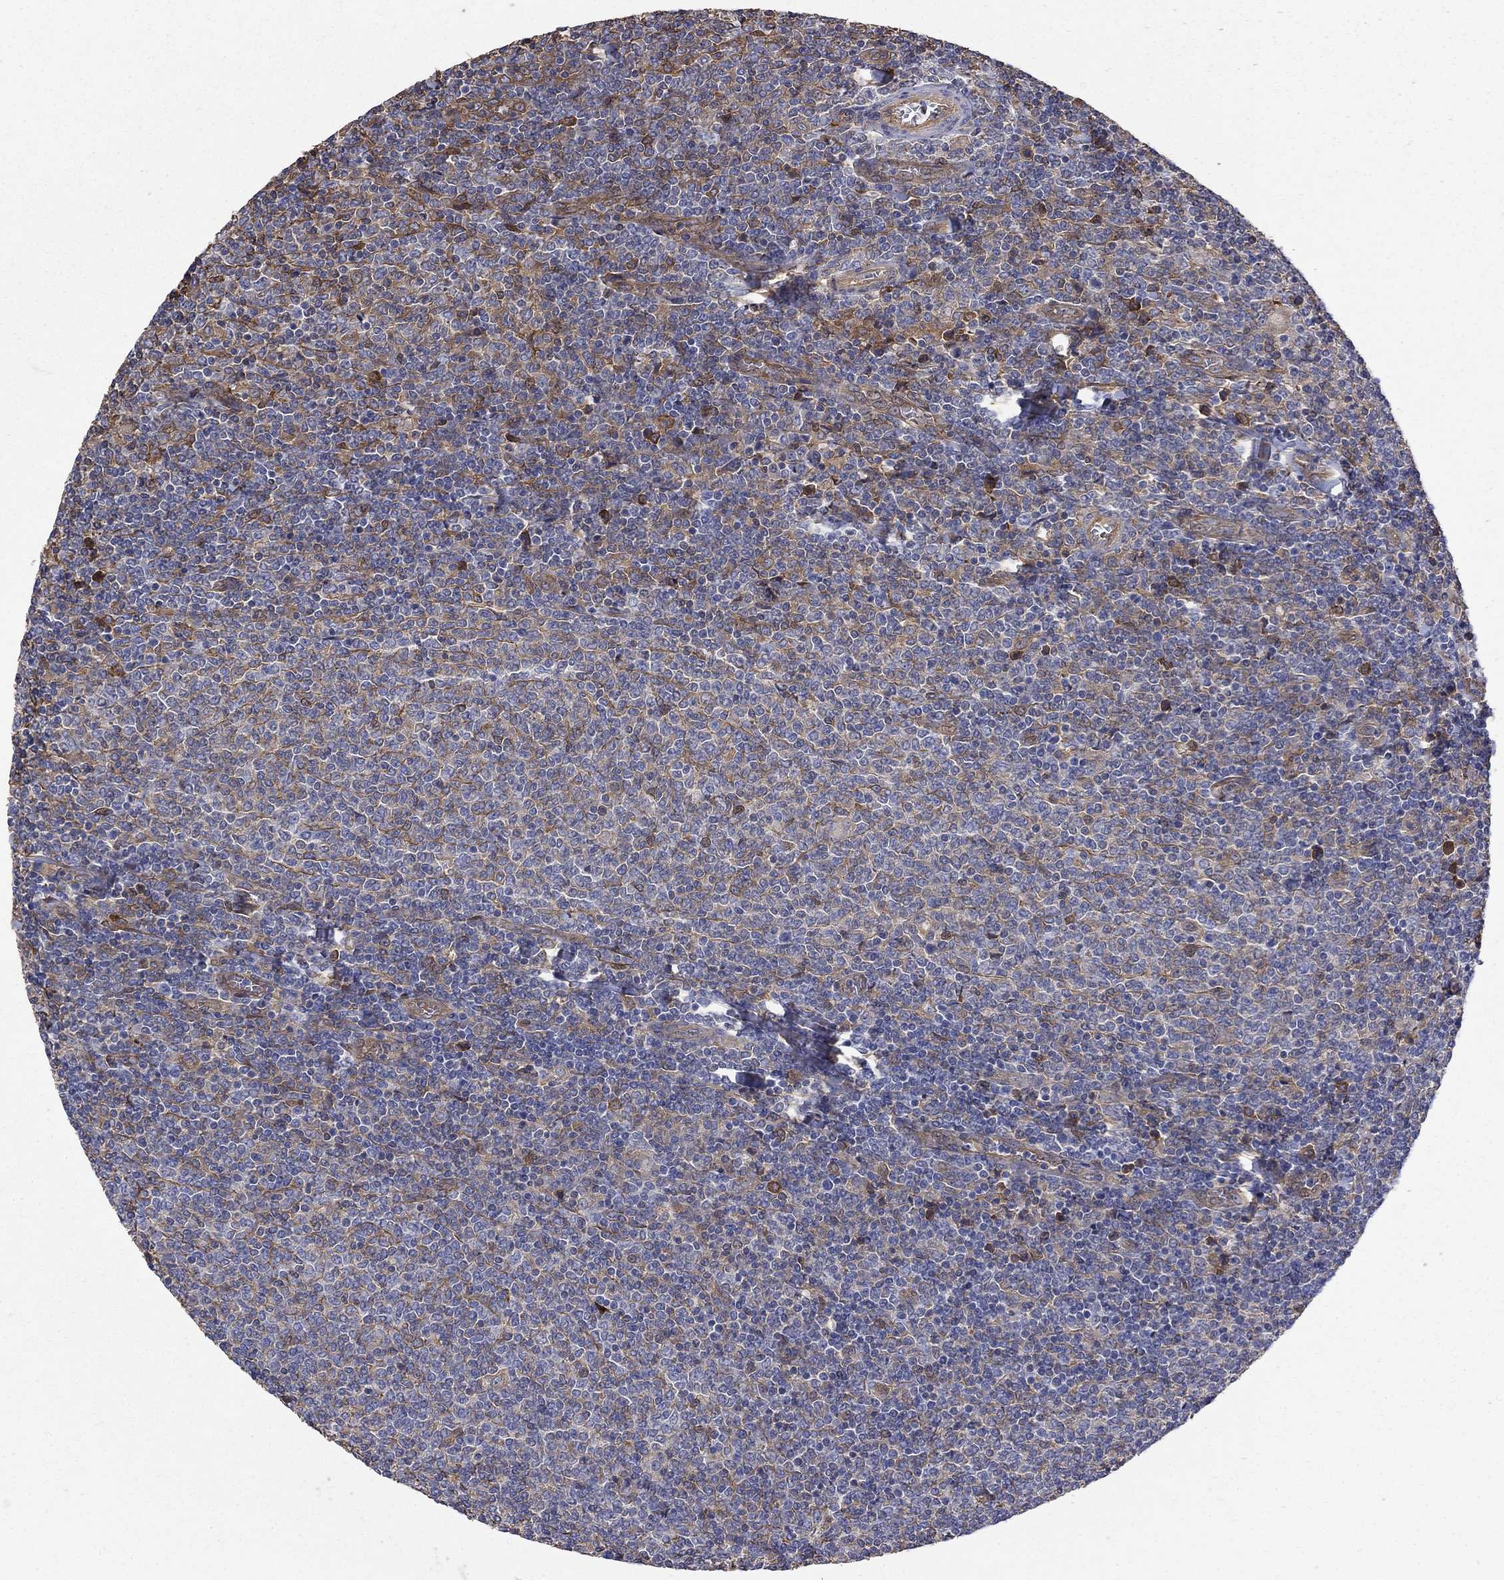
{"staining": {"intensity": "moderate", "quantity": "25%-75%", "location": "cytoplasmic/membranous"}, "tissue": "lymphoma", "cell_type": "Tumor cells", "image_type": "cancer", "snomed": [{"axis": "morphology", "description": "Malignant lymphoma, non-Hodgkin's type, Low grade"}, {"axis": "topography", "description": "Lymph node"}], "caption": "High-power microscopy captured an IHC histopathology image of malignant lymphoma, non-Hodgkin's type (low-grade), revealing moderate cytoplasmic/membranous expression in about 25%-75% of tumor cells.", "gene": "DPYSL2", "patient": {"sex": "male", "age": 52}}